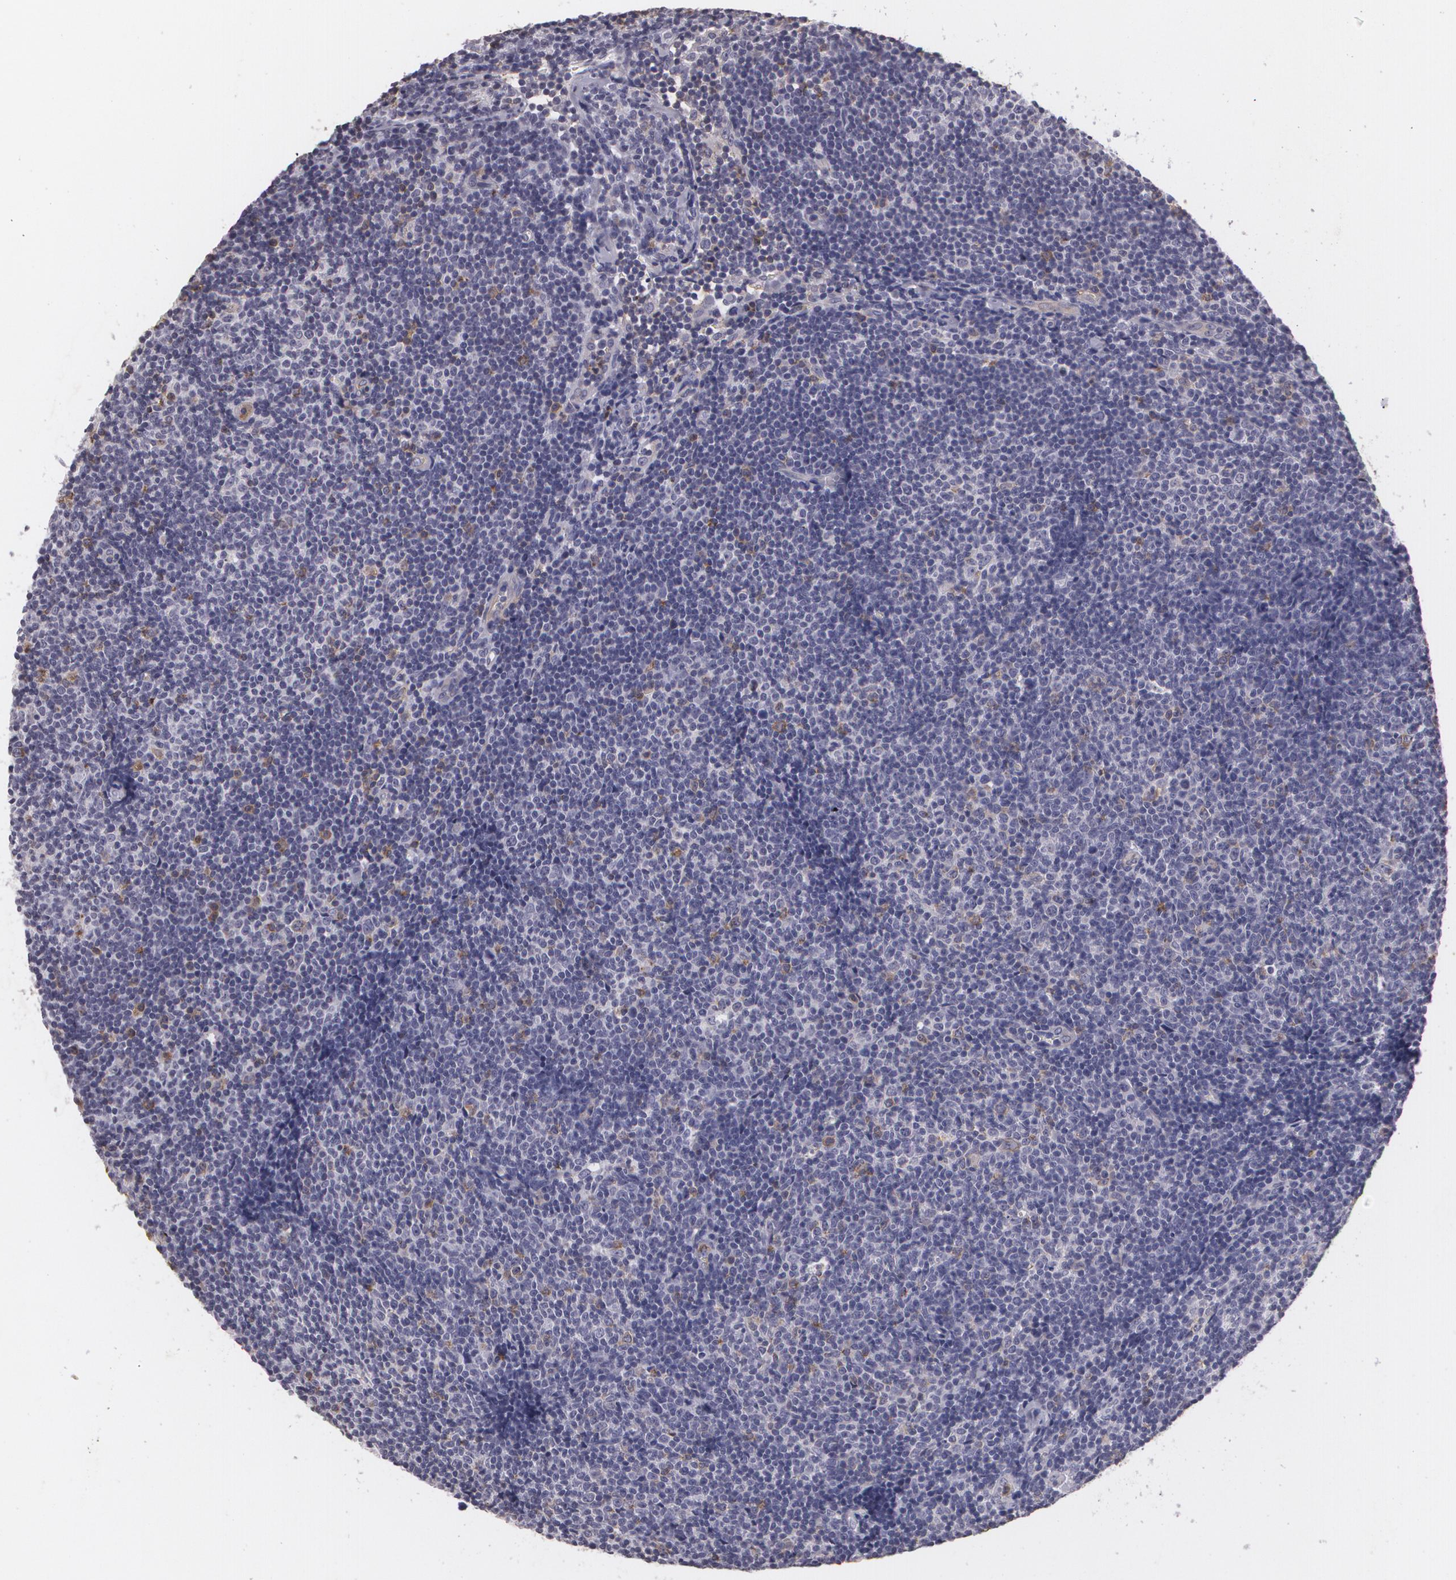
{"staining": {"intensity": "negative", "quantity": "none", "location": "none"}, "tissue": "lymphoma", "cell_type": "Tumor cells", "image_type": "cancer", "snomed": [{"axis": "morphology", "description": "Malignant lymphoma, non-Hodgkin's type, Low grade"}, {"axis": "topography", "description": "Lymph node"}], "caption": "Micrograph shows no protein staining in tumor cells of low-grade malignant lymphoma, non-Hodgkin's type tissue.", "gene": "KCNA4", "patient": {"sex": "male", "age": 49}}